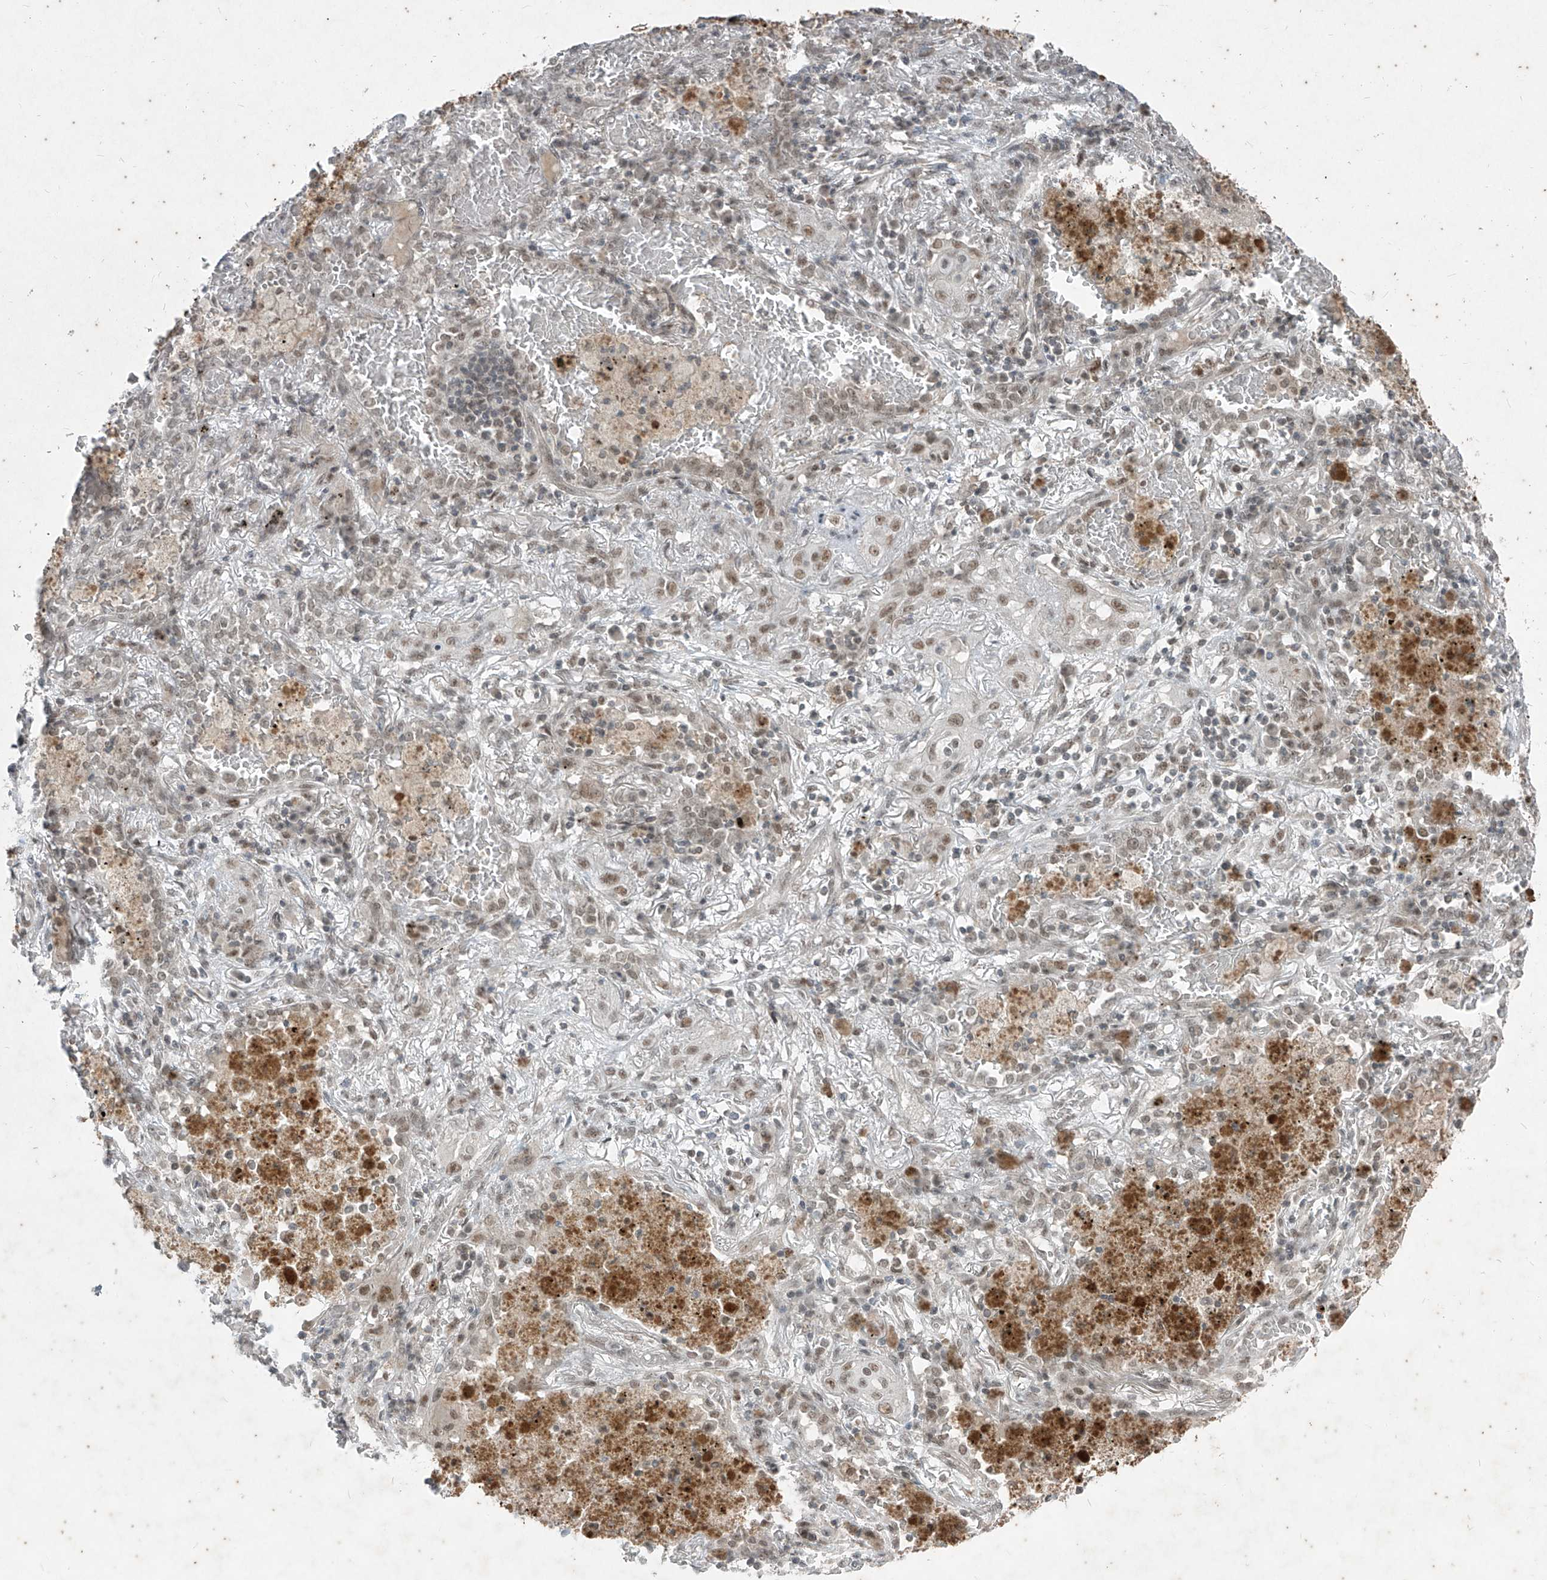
{"staining": {"intensity": "weak", "quantity": ">75%", "location": "nuclear"}, "tissue": "lung cancer", "cell_type": "Tumor cells", "image_type": "cancer", "snomed": [{"axis": "morphology", "description": "Squamous cell carcinoma, NOS"}, {"axis": "topography", "description": "Lung"}], "caption": "Immunohistochemistry (IHC) micrograph of neoplastic tissue: human lung squamous cell carcinoma stained using immunohistochemistry exhibits low levels of weak protein expression localized specifically in the nuclear of tumor cells, appearing as a nuclear brown color.", "gene": "ZNF354B", "patient": {"sex": "female", "age": 47}}